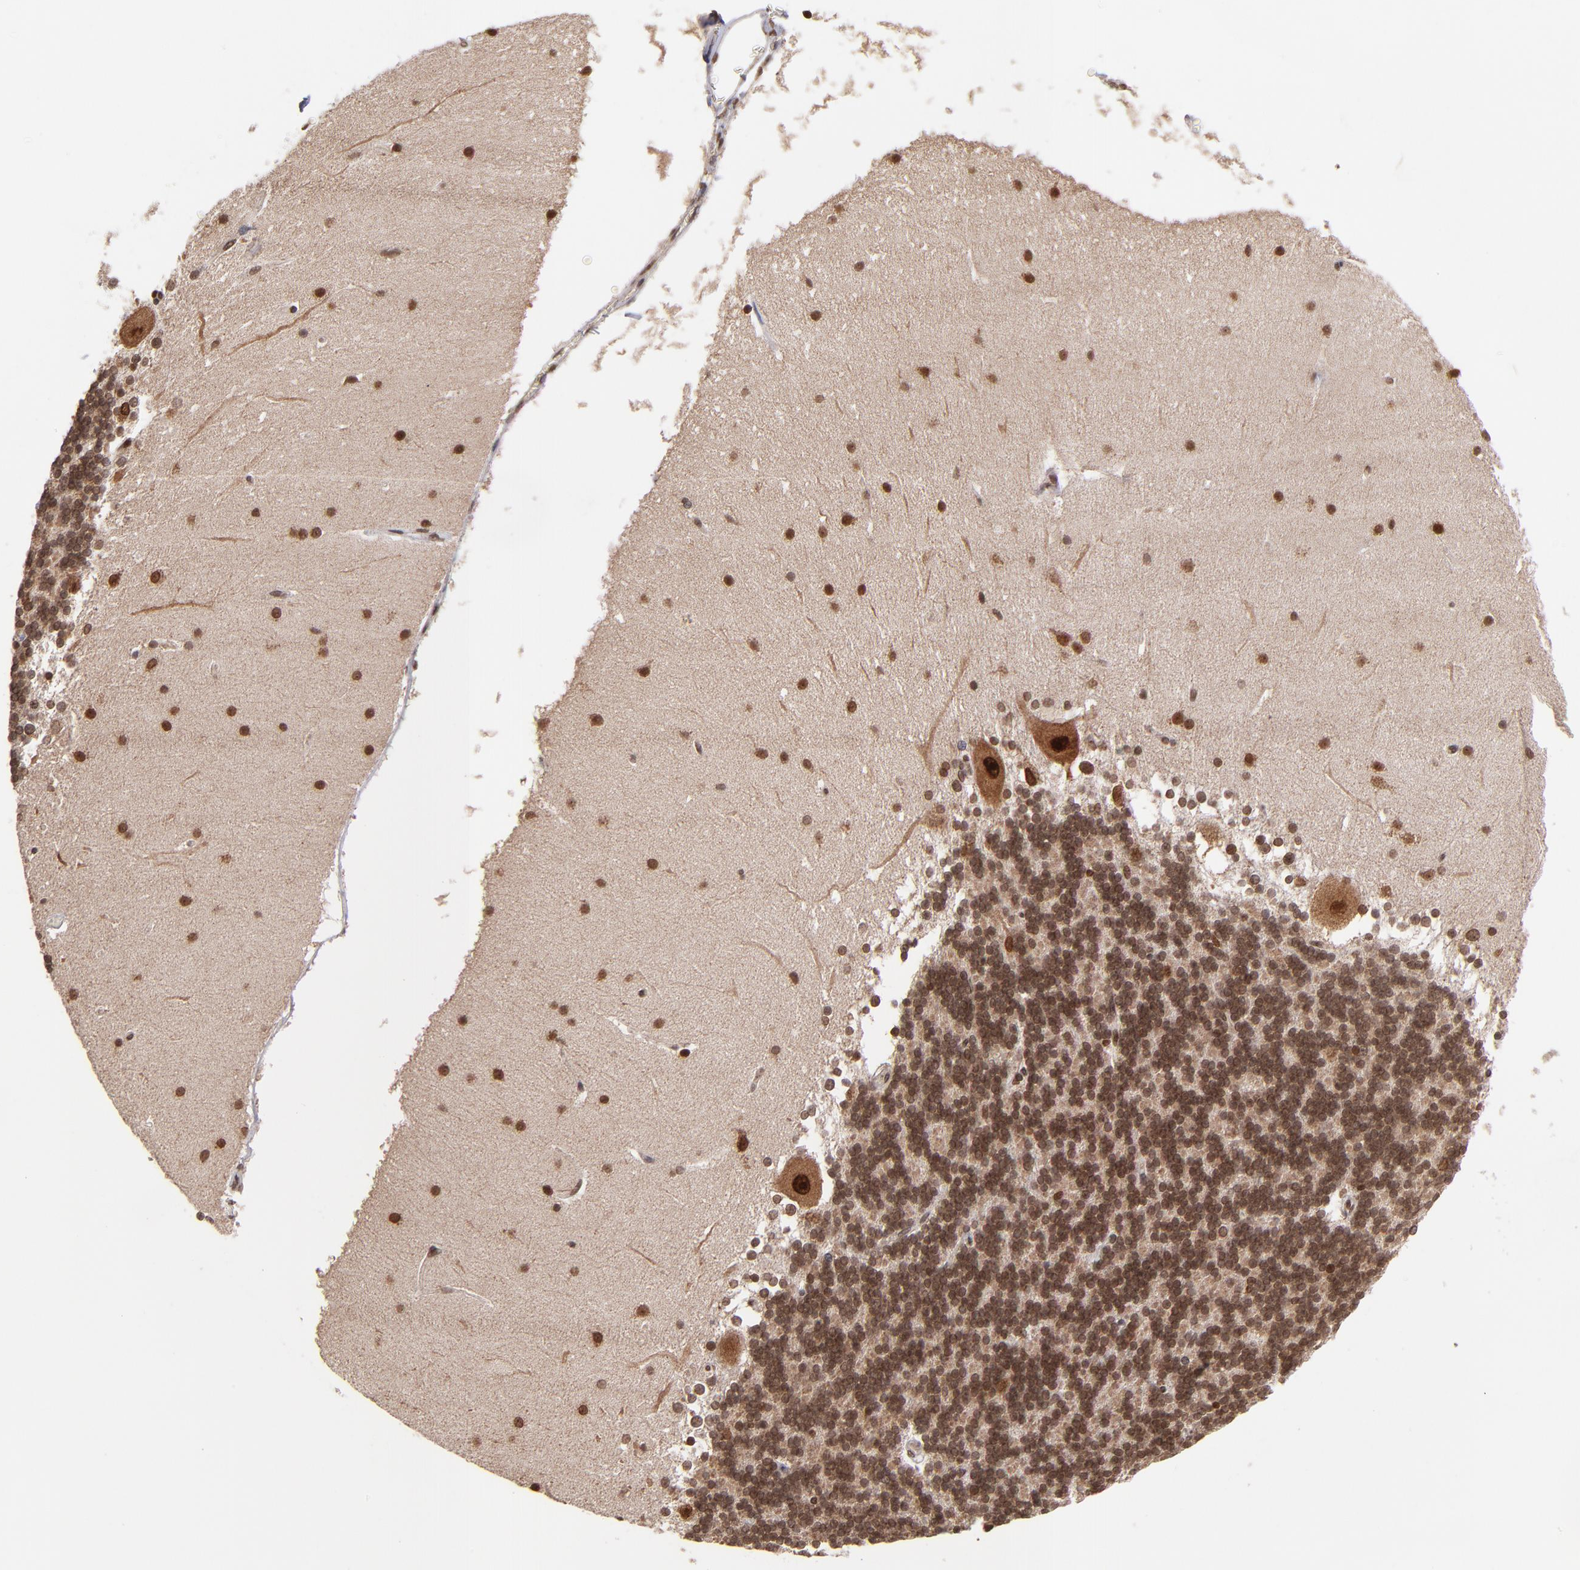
{"staining": {"intensity": "moderate", "quantity": ">75%", "location": "cytoplasmic/membranous,nuclear"}, "tissue": "cerebellum", "cell_type": "Cells in granular layer", "image_type": "normal", "snomed": [{"axis": "morphology", "description": "Normal tissue, NOS"}, {"axis": "topography", "description": "Cerebellum"}], "caption": "This image displays immunohistochemistry (IHC) staining of unremarkable cerebellum, with medium moderate cytoplasmic/membranous,nuclear staining in about >75% of cells in granular layer.", "gene": "TOP1MT", "patient": {"sex": "female", "age": 19}}